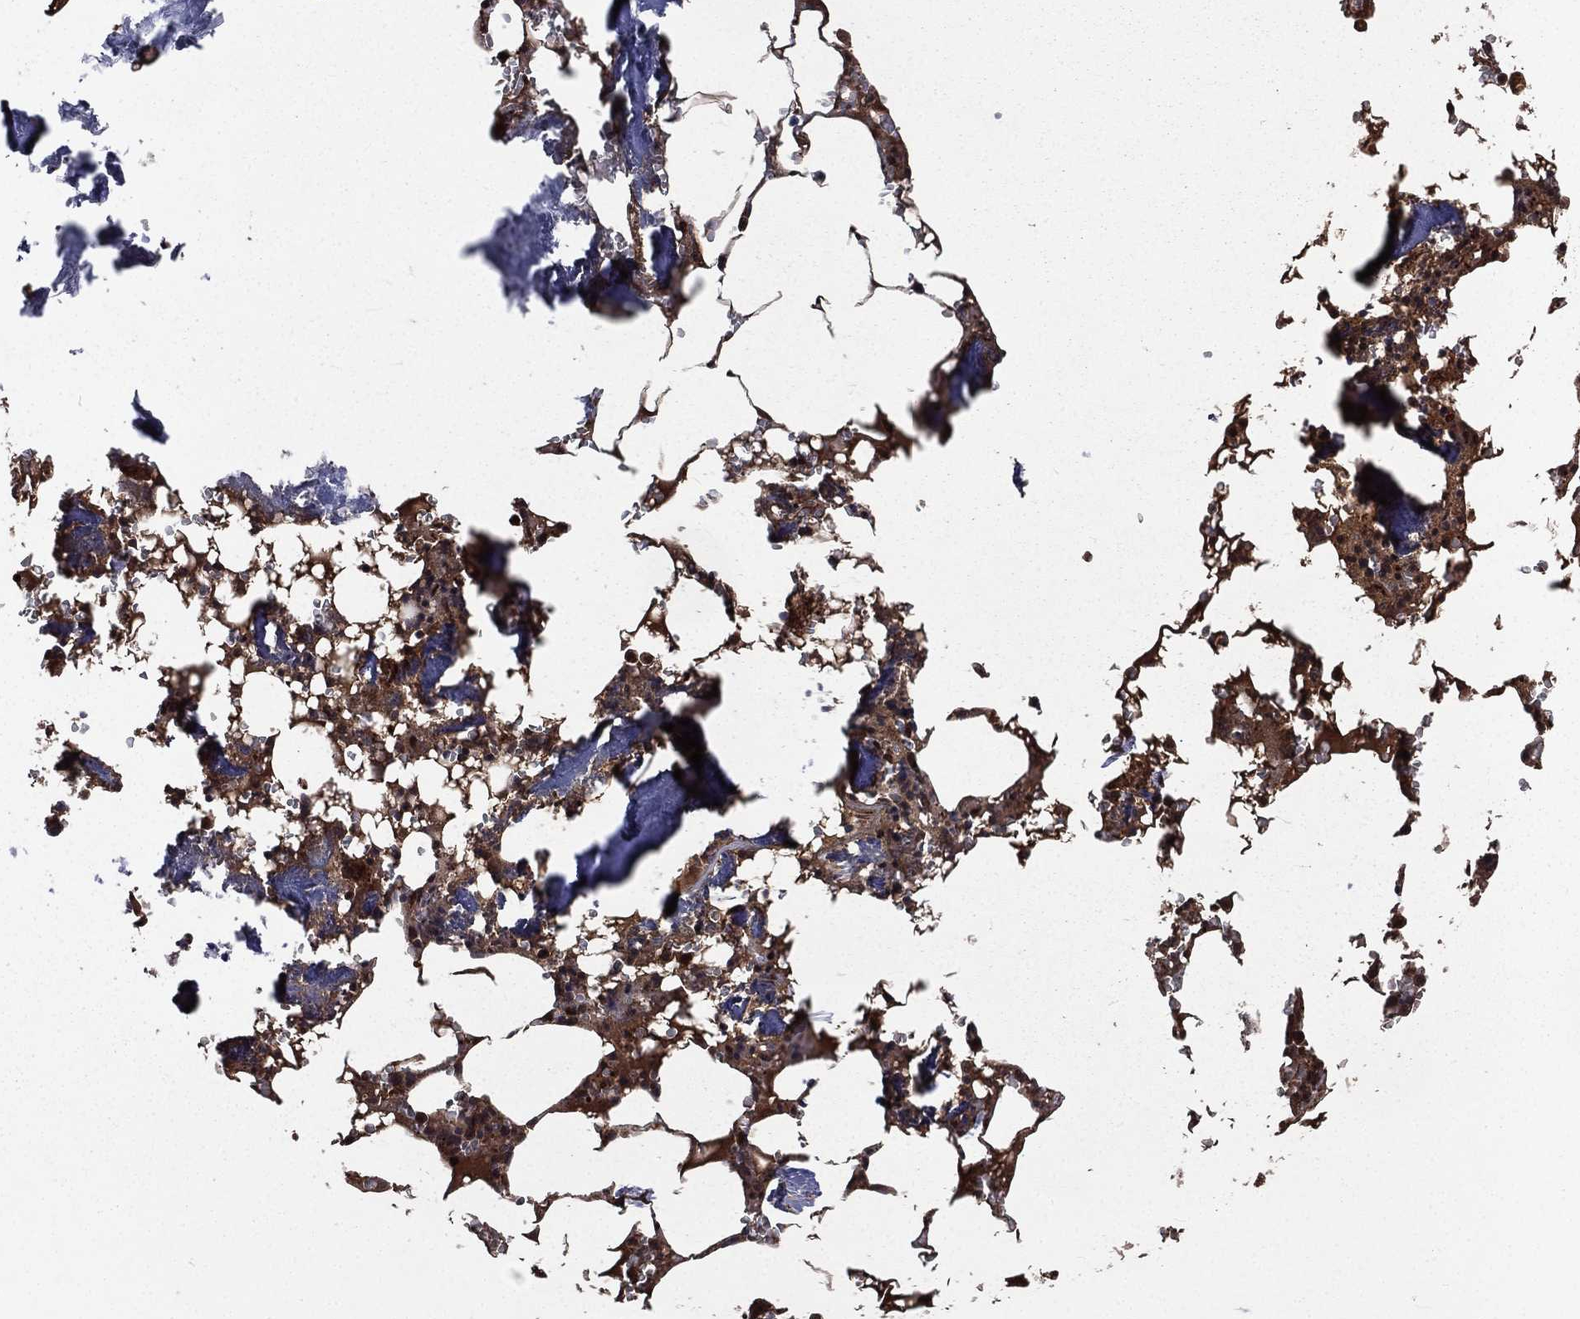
{"staining": {"intensity": "moderate", "quantity": ">75%", "location": "cytoplasmic/membranous"}, "tissue": "bone marrow", "cell_type": "Hematopoietic cells", "image_type": "normal", "snomed": [{"axis": "morphology", "description": "Normal tissue, NOS"}, {"axis": "topography", "description": "Bone marrow"}], "caption": "The immunohistochemical stain highlights moderate cytoplasmic/membranous expression in hematopoietic cells of normal bone marrow.", "gene": "LENG8", "patient": {"sex": "female", "age": 64}}